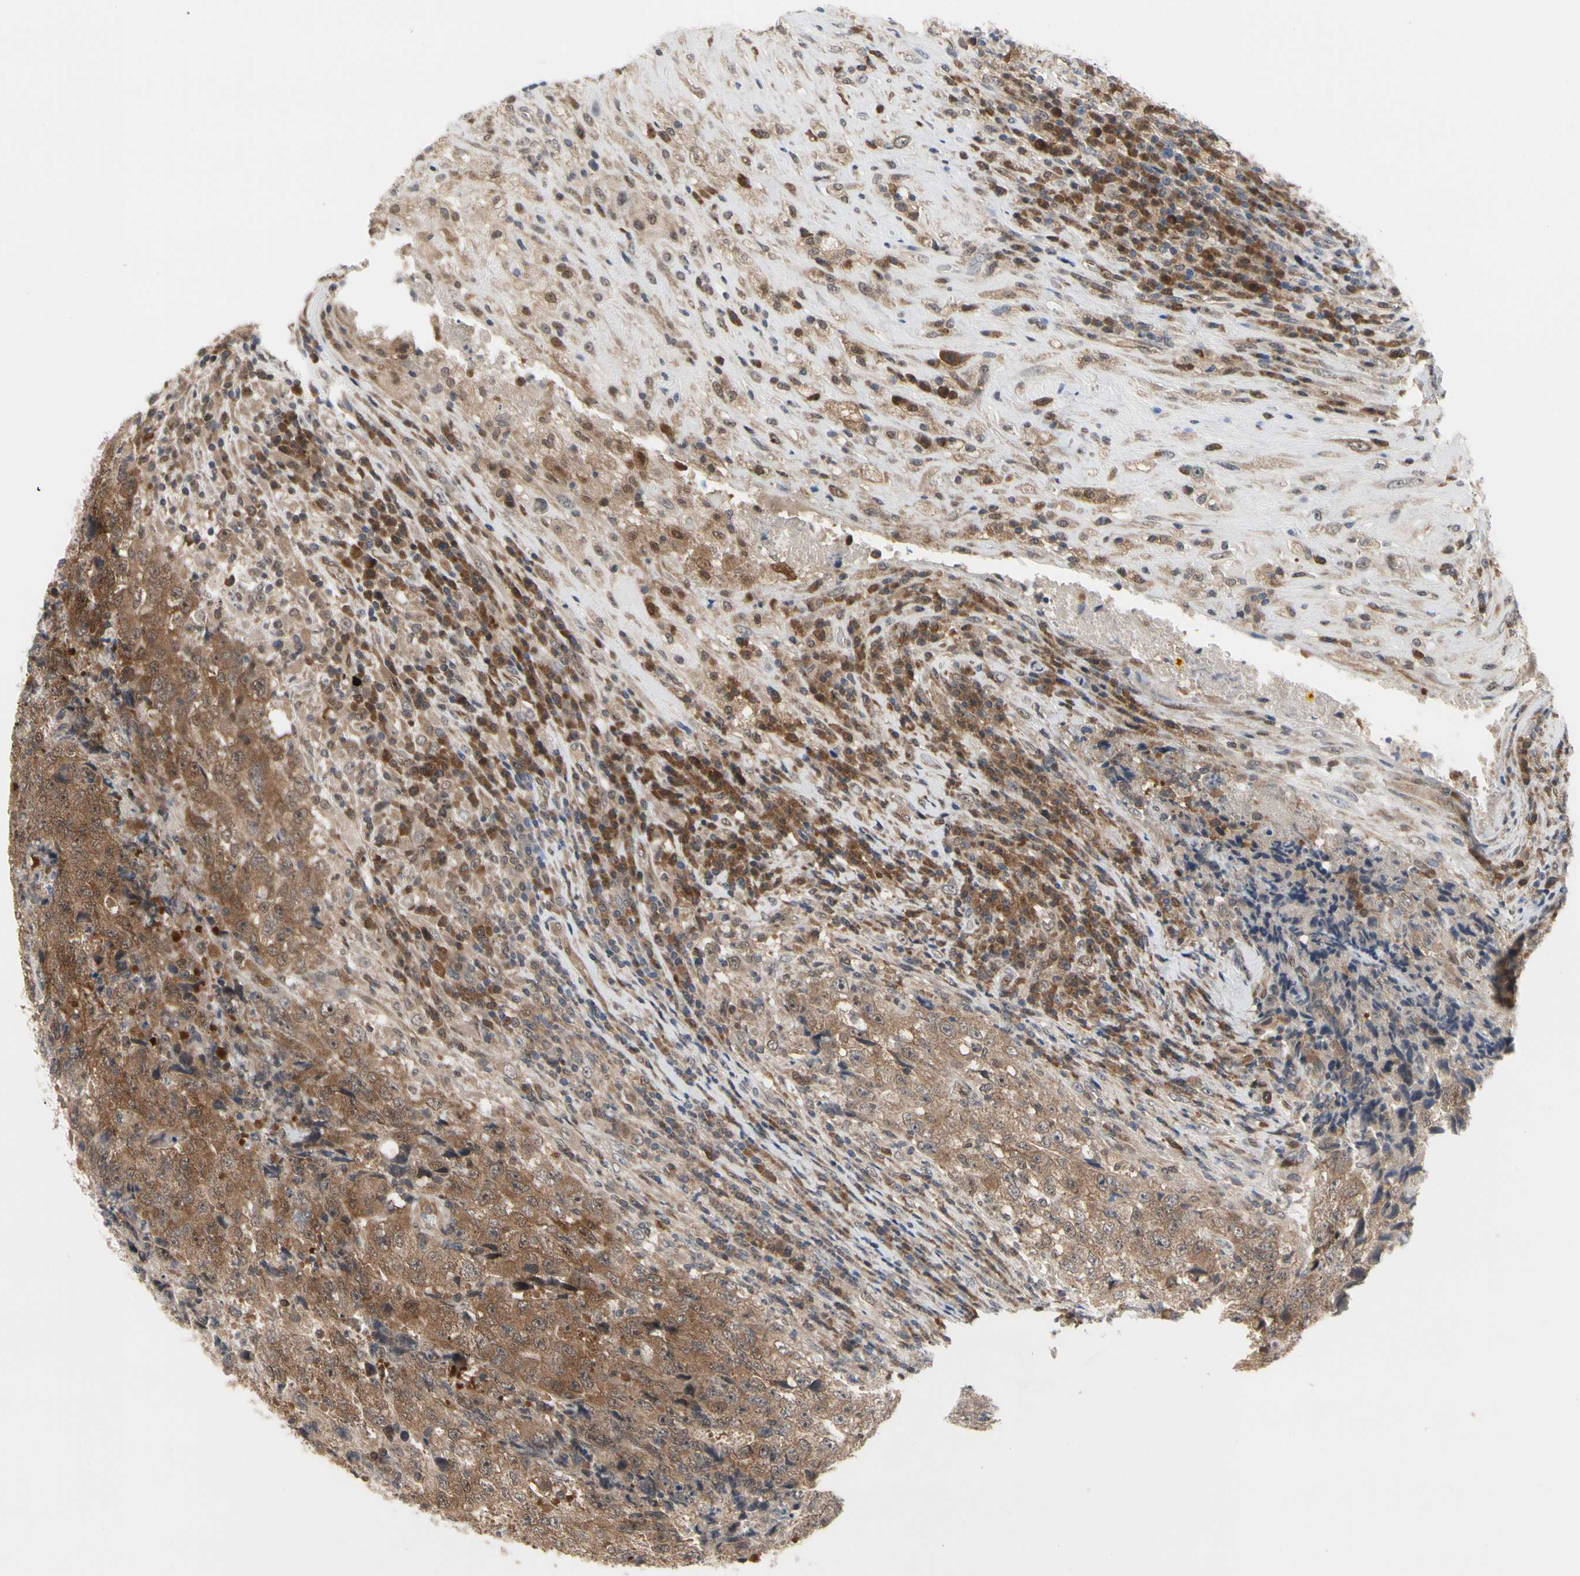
{"staining": {"intensity": "moderate", "quantity": ">75%", "location": "cytoplasmic/membranous"}, "tissue": "testis cancer", "cell_type": "Tumor cells", "image_type": "cancer", "snomed": [{"axis": "morphology", "description": "Necrosis, NOS"}, {"axis": "morphology", "description": "Carcinoma, Embryonal, NOS"}, {"axis": "topography", "description": "Testis"}], "caption": "Protein expression analysis of testis cancer demonstrates moderate cytoplasmic/membranous positivity in approximately >75% of tumor cells. (DAB IHC with brightfield microscopy, high magnification).", "gene": "CDK5", "patient": {"sex": "male", "age": 19}}